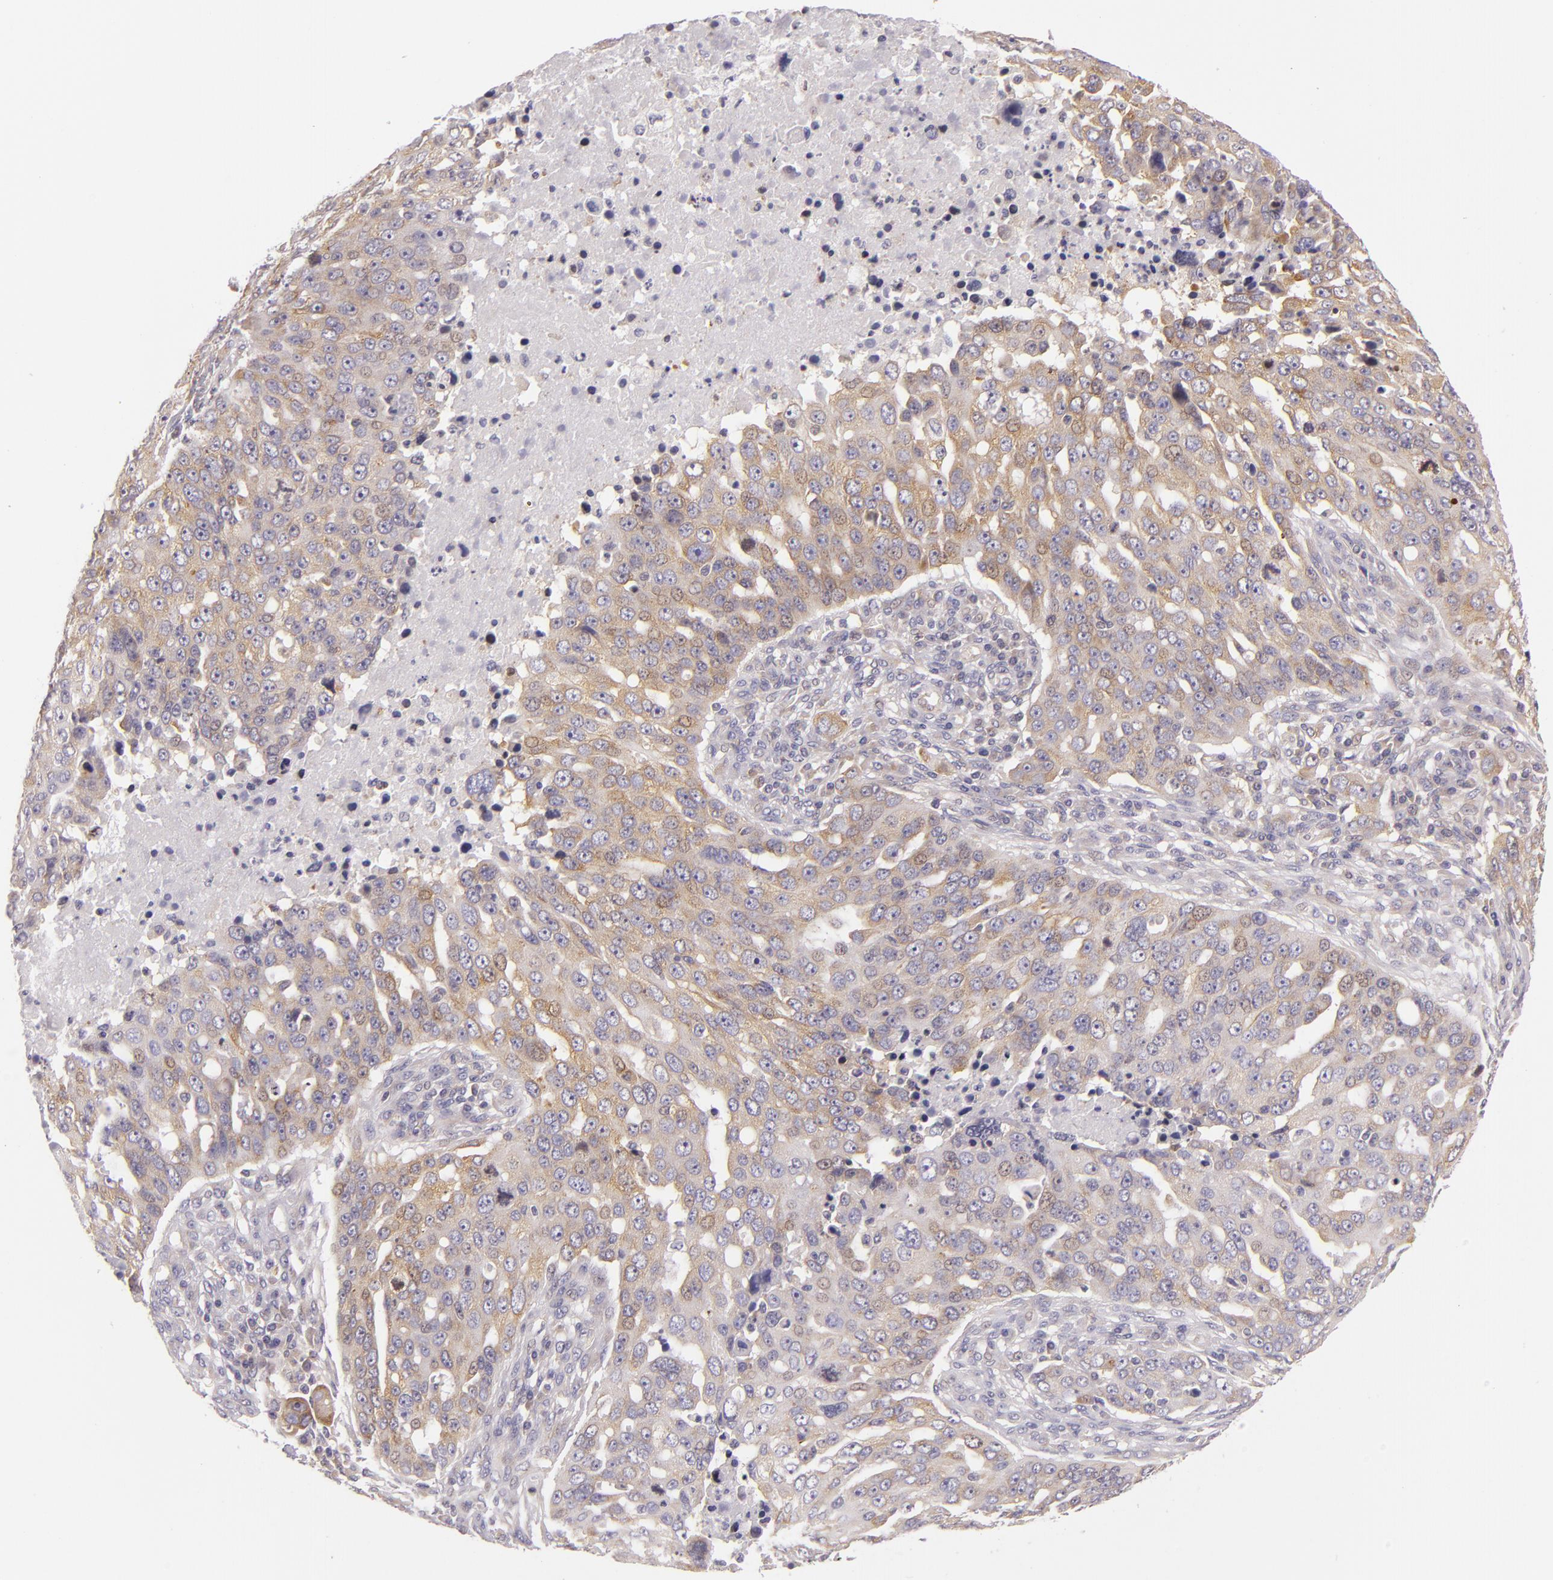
{"staining": {"intensity": "weak", "quantity": "25%-75%", "location": "cytoplasmic/membranous"}, "tissue": "ovarian cancer", "cell_type": "Tumor cells", "image_type": "cancer", "snomed": [{"axis": "morphology", "description": "Carcinoma, endometroid"}, {"axis": "topography", "description": "Ovary"}], "caption": "Tumor cells display weak cytoplasmic/membranous expression in approximately 25%-75% of cells in ovarian cancer (endometroid carcinoma).", "gene": "UPF3B", "patient": {"sex": "female", "age": 75}}